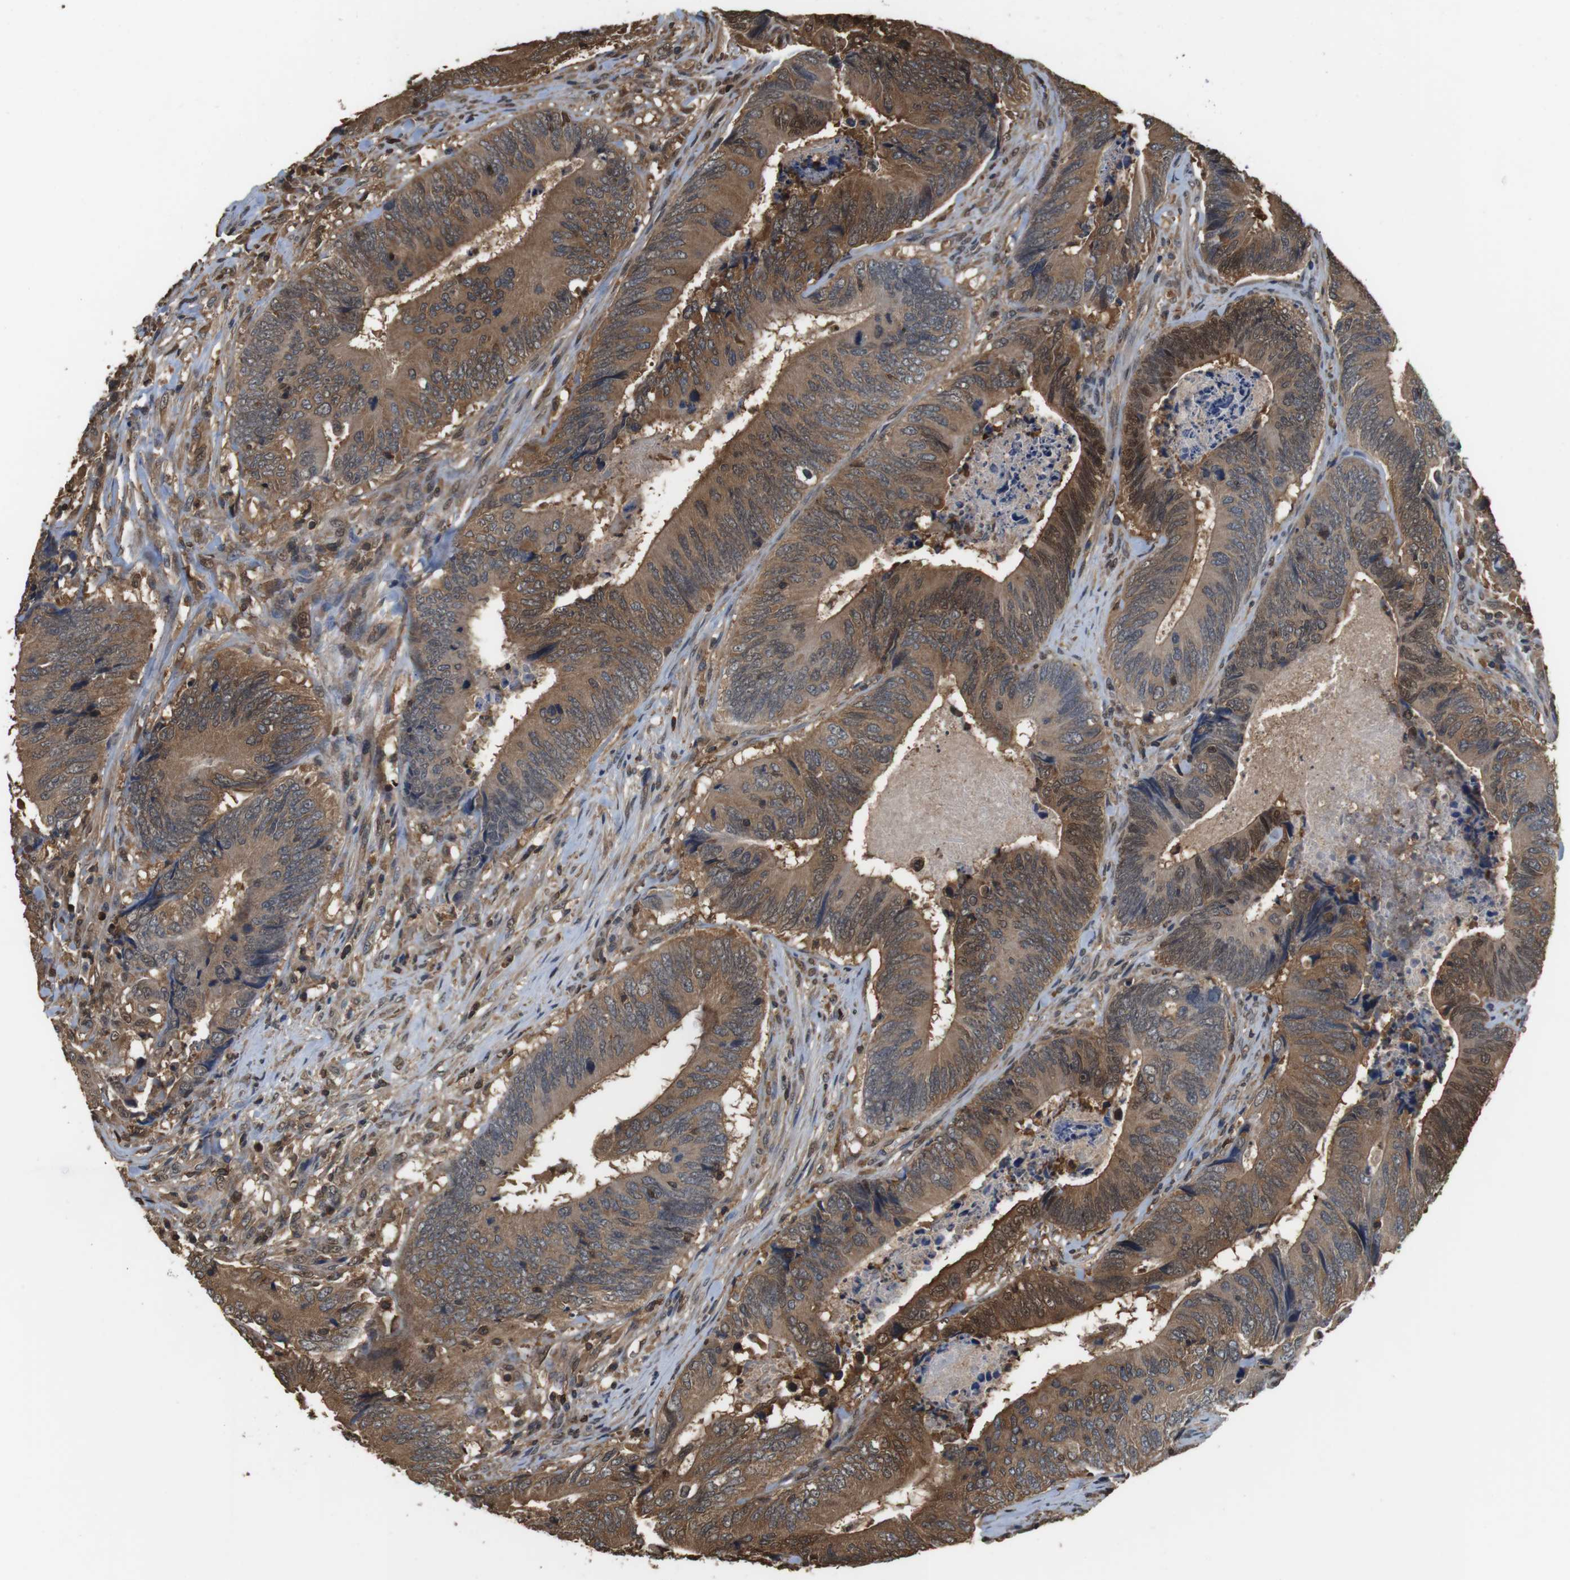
{"staining": {"intensity": "moderate", "quantity": ">75%", "location": "cytoplasmic/membranous,nuclear"}, "tissue": "colorectal cancer", "cell_type": "Tumor cells", "image_type": "cancer", "snomed": [{"axis": "morphology", "description": "Normal tissue, NOS"}, {"axis": "morphology", "description": "Adenocarcinoma, NOS"}, {"axis": "topography", "description": "Colon"}], "caption": "This image demonstrates immunohistochemistry (IHC) staining of human colorectal cancer (adenocarcinoma), with medium moderate cytoplasmic/membranous and nuclear expression in about >75% of tumor cells.", "gene": "LDHA", "patient": {"sex": "male", "age": 56}}